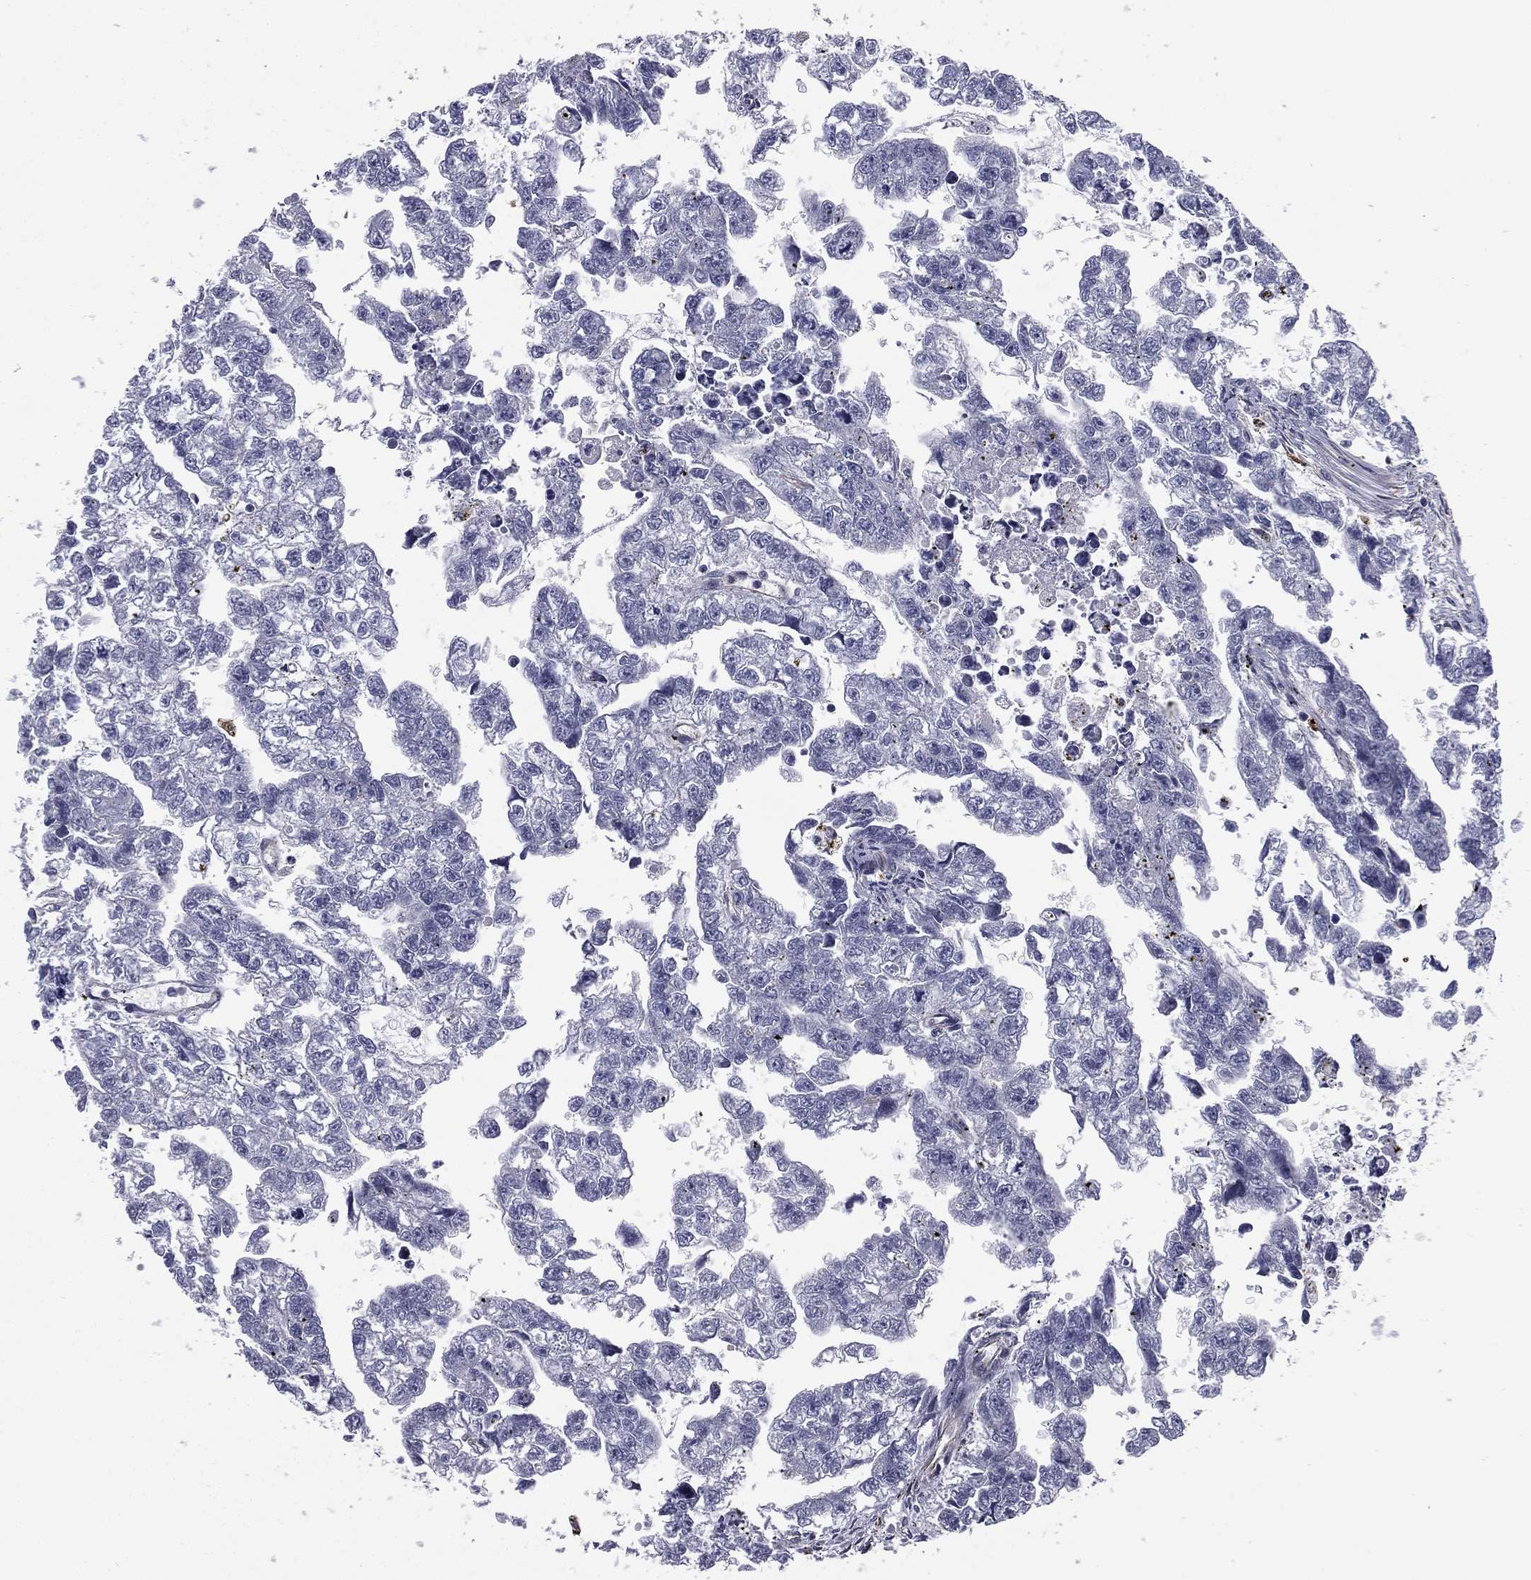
{"staining": {"intensity": "negative", "quantity": "none", "location": "none"}, "tissue": "testis cancer", "cell_type": "Tumor cells", "image_type": "cancer", "snomed": [{"axis": "morphology", "description": "Carcinoma, Embryonal, NOS"}, {"axis": "morphology", "description": "Teratoma, malignant, NOS"}, {"axis": "topography", "description": "Testis"}], "caption": "Immunohistochemical staining of human testis cancer (teratoma (malignant)) exhibits no significant positivity in tumor cells.", "gene": "SCUBE1", "patient": {"sex": "male", "age": 44}}